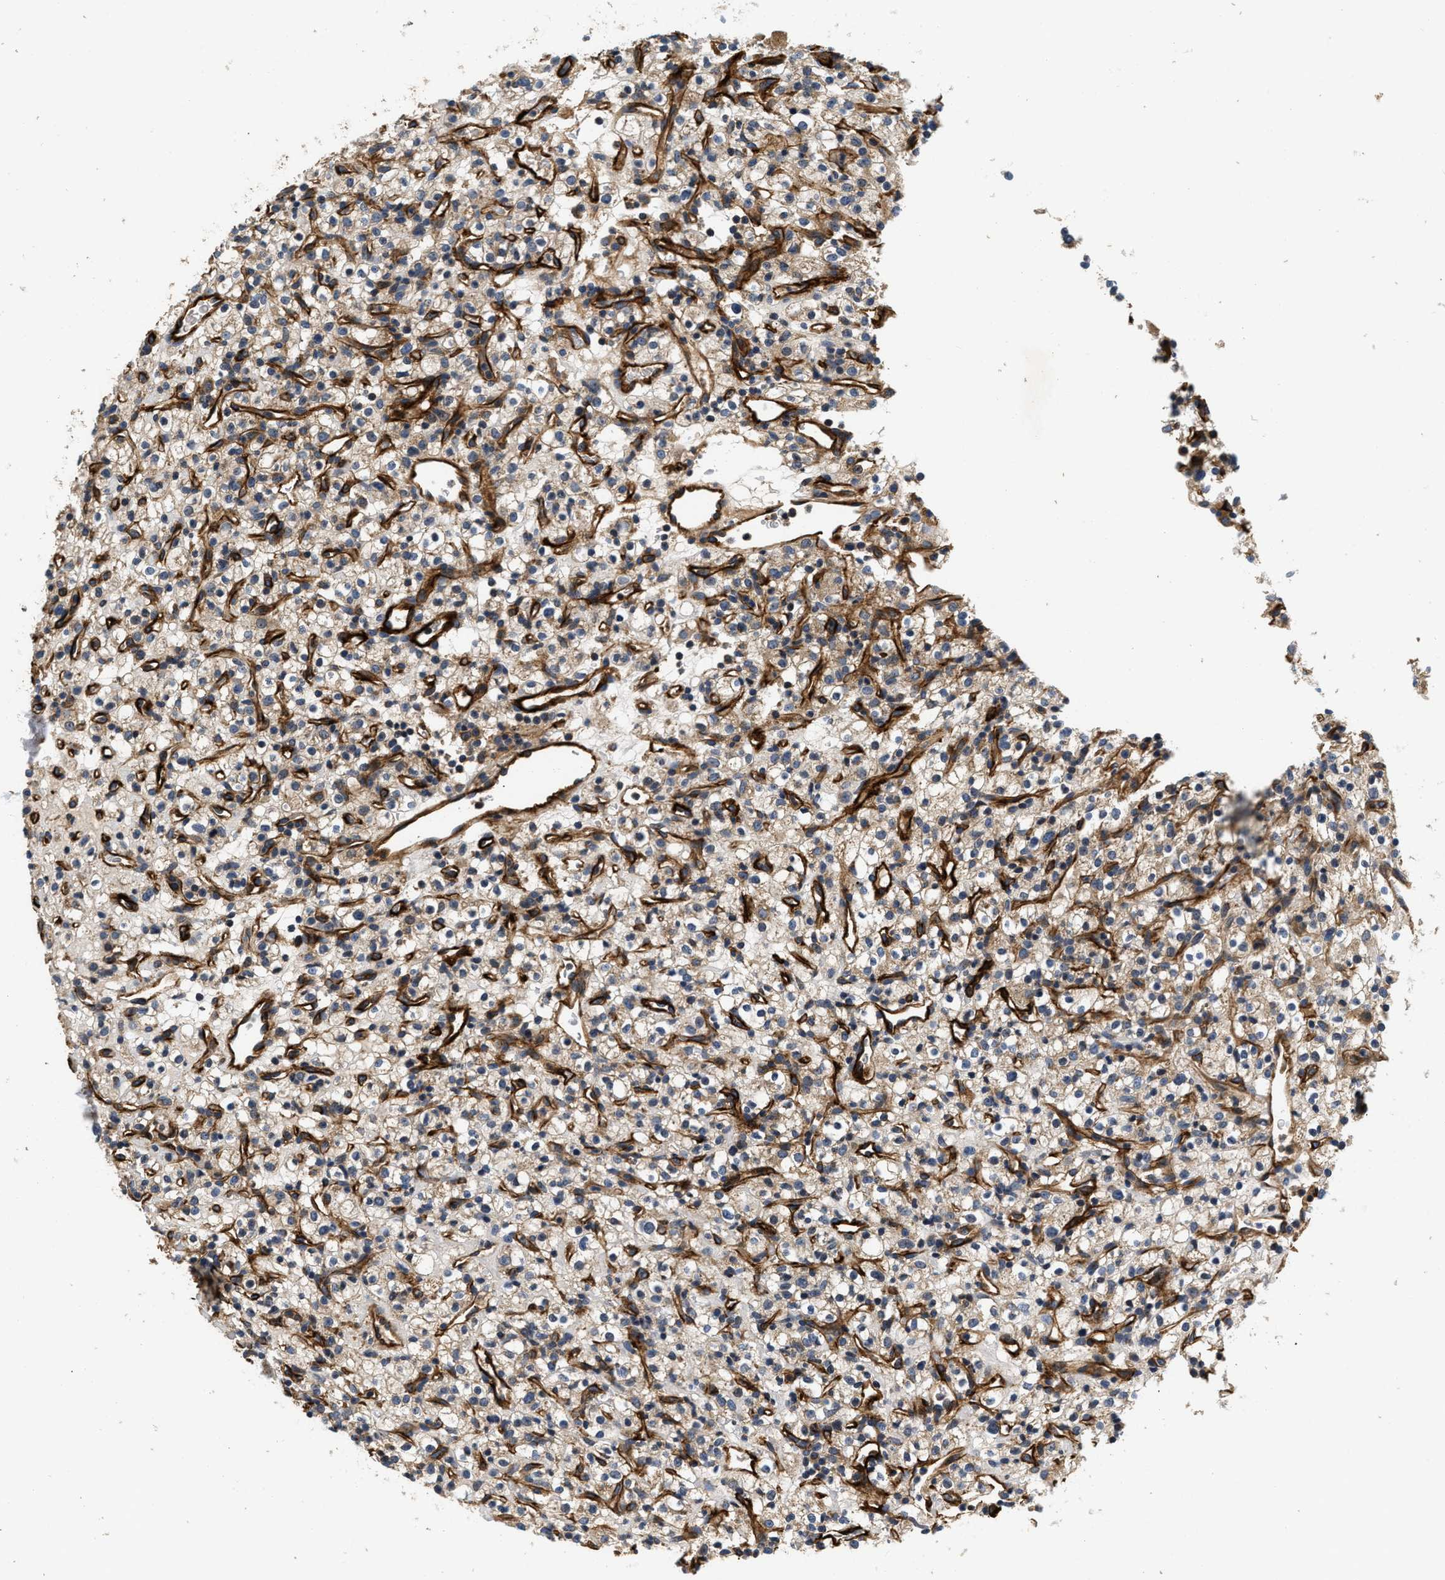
{"staining": {"intensity": "weak", "quantity": ">75%", "location": "cytoplasmic/membranous"}, "tissue": "renal cancer", "cell_type": "Tumor cells", "image_type": "cancer", "snomed": [{"axis": "morphology", "description": "Normal tissue, NOS"}, {"axis": "morphology", "description": "Adenocarcinoma, NOS"}, {"axis": "topography", "description": "Kidney"}], "caption": "This is an image of immunohistochemistry staining of adenocarcinoma (renal), which shows weak positivity in the cytoplasmic/membranous of tumor cells.", "gene": "NME6", "patient": {"sex": "female", "age": 72}}